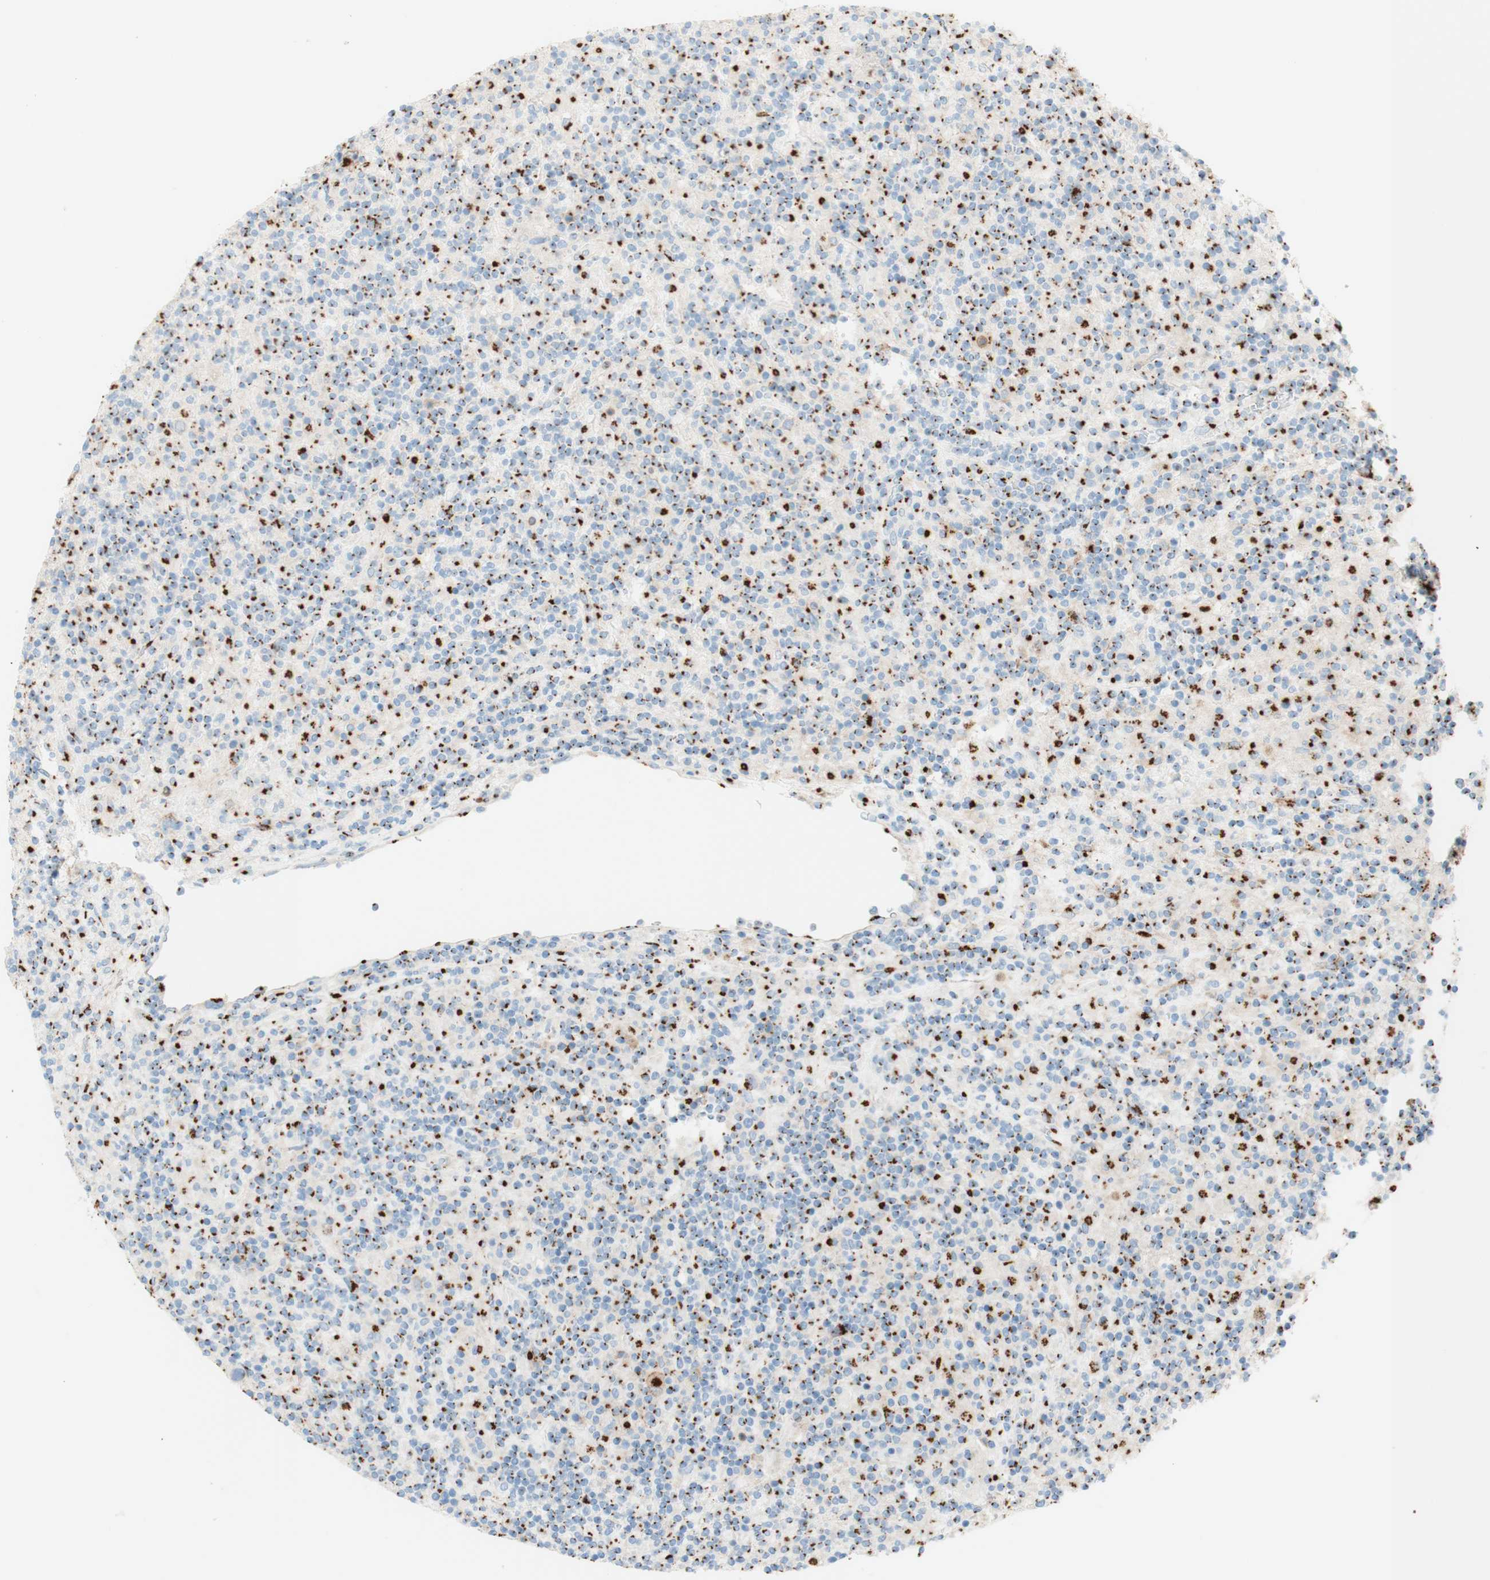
{"staining": {"intensity": "strong", "quantity": ">75%", "location": "cytoplasmic/membranous"}, "tissue": "lymphoma", "cell_type": "Tumor cells", "image_type": "cancer", "snomed": [{"axis": "morphology", "description": "Hodgkin's disease, NOS"}, {"axis": "topography", "description": "Lymph node"}], "caption": "Protein staining reveals strong cytoplasmic/membranous positivity in approximately >75% of tumor cells in lymphoma.", "gene": "GOLGB1", "patient": {"sex": "male", "age": 70}}